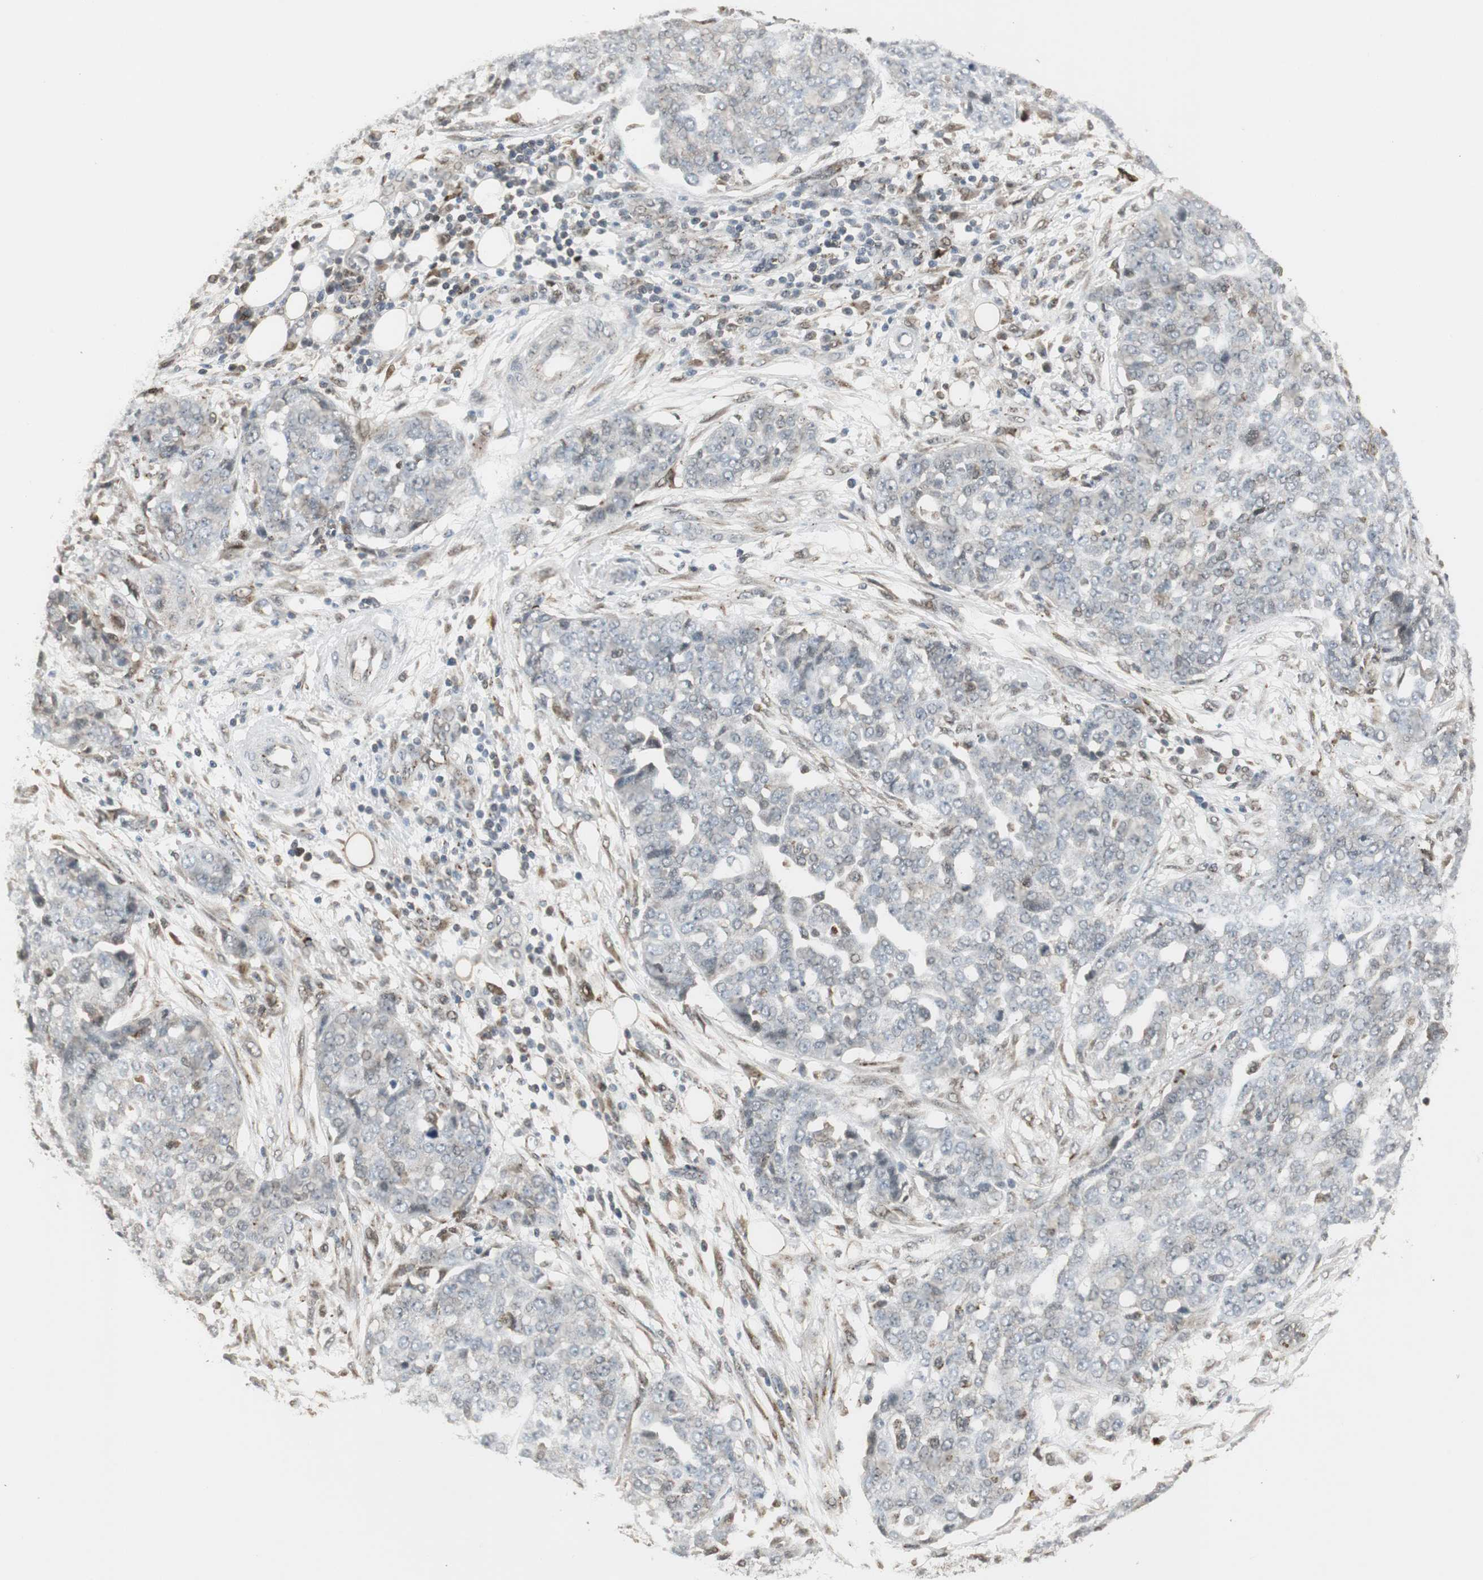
{"staining": {"intensity": "weak", "quantity": "25%-75%", "location": "cytoplasmic/membranous,nuclear"}, "tissue": "ovarian cancer", "cell_type": "Tumor cells", "image_type": "cancer", "snomed": [{"axis": "morphology", "description": "Cystadenocarcinoma, serous, NOS"}, {"axis": "topography", "description": "Soft tissue"}, {"axis": "topography", "description": "Ovary"}], "caption": "Immunohistochemistry staining of ovarian cancer, which reveals low levels of weak cytoplasmic/membranous and nuclear positivity in about 25%-75% of tumor cells indicating weak cytoplasmic/membranous and nuclear protein staining. The staining was performed using DAB (3,3'-diaminobenzidine) (brown) for protein detection and nuclei were counterstained in hematoxylin (blue).", "gene": "PLIN3", "patient": {"sex": "female", "age": 57}}